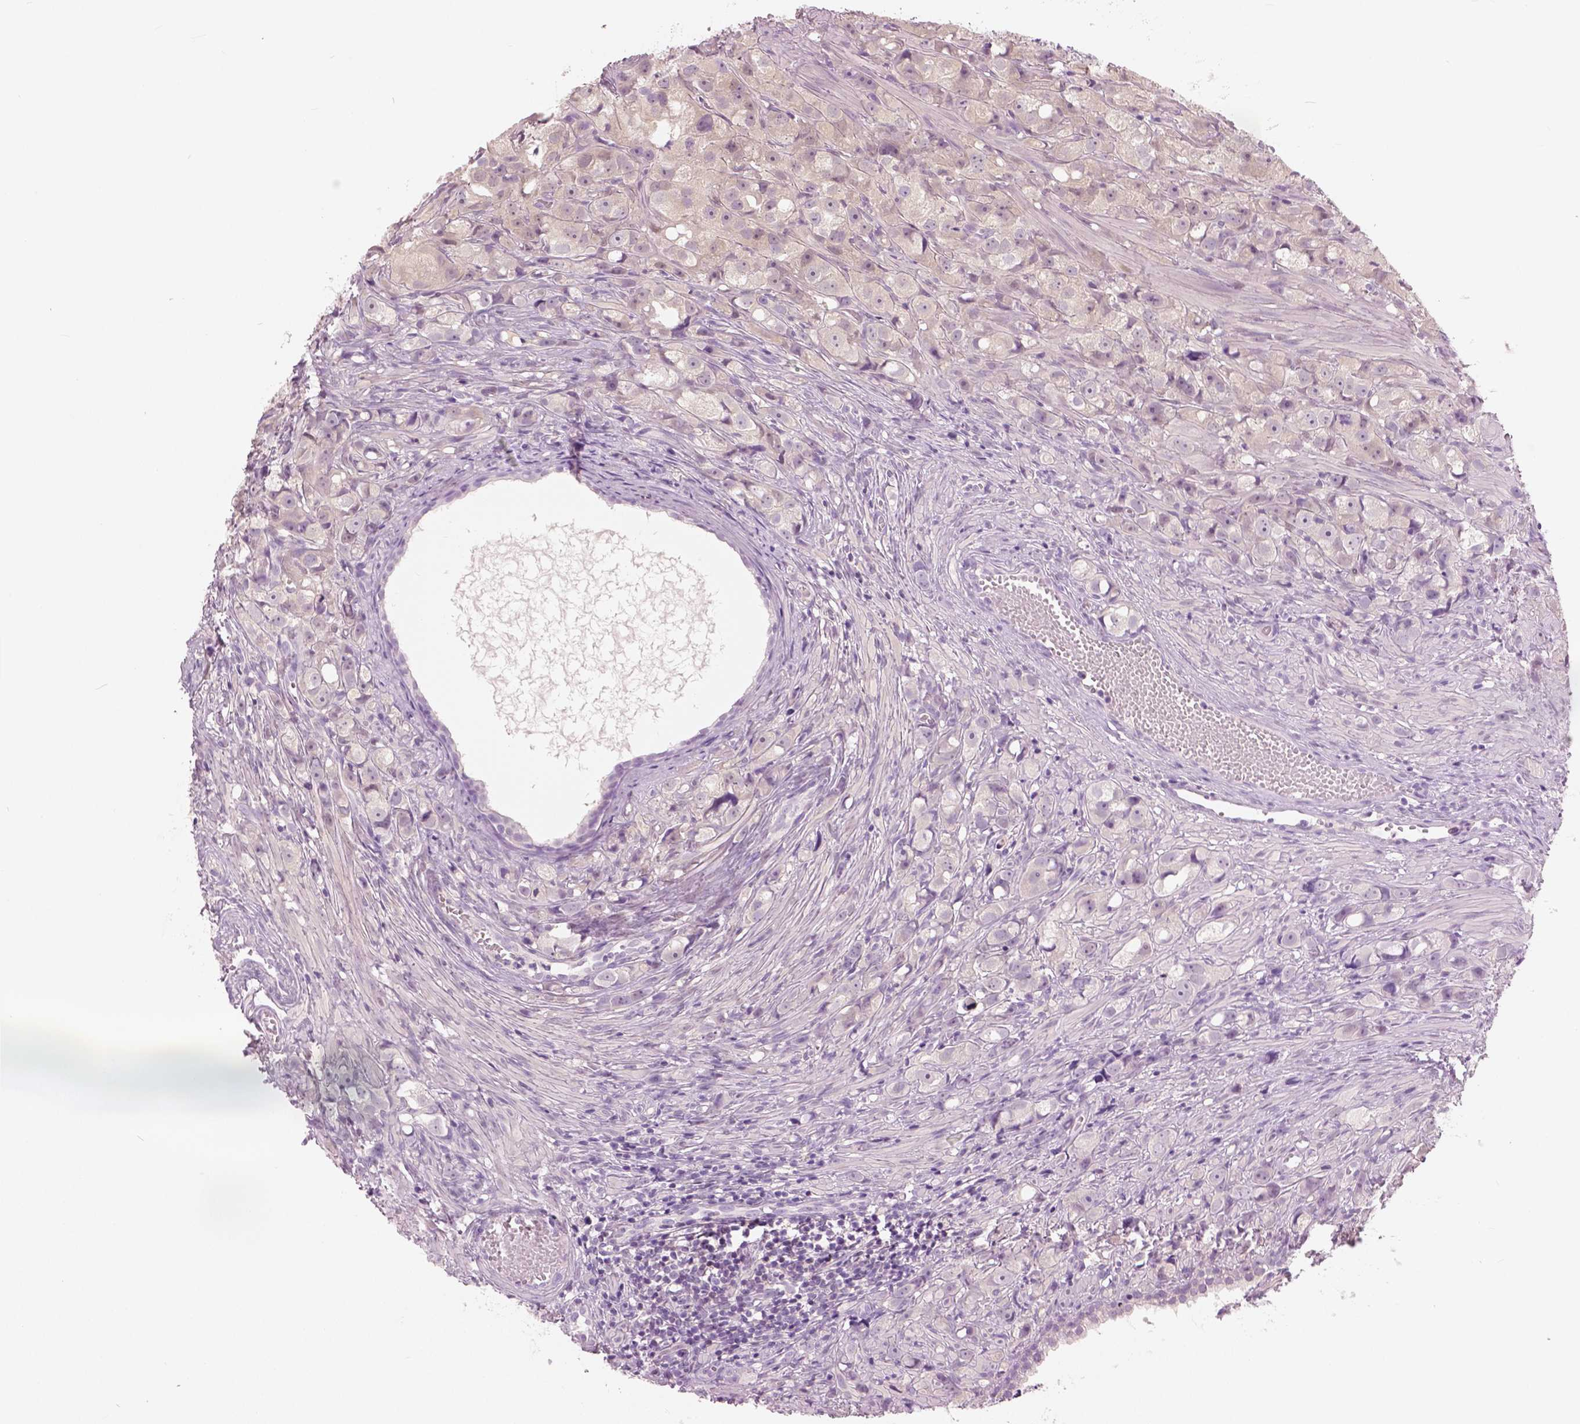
{"staining": {"intensity": "negative", "quantity": "none", "location": "none"}, "tissue": "prostate cancer", "cell_type": "Tumor cells", "image_type": "cancer", "snomed": [{"axis": "morphology", "description": "Adenocarcinoma, High grade"}, {"axis": "topography", "description": "Prostate"}], "caption": "This is an immunohistochemistry image of adenocarcinoma (high-grade) (prostate). There is no staining in tumor cells.", "gene": "GALM", "patient": {"sex": "male", "age": 75}}